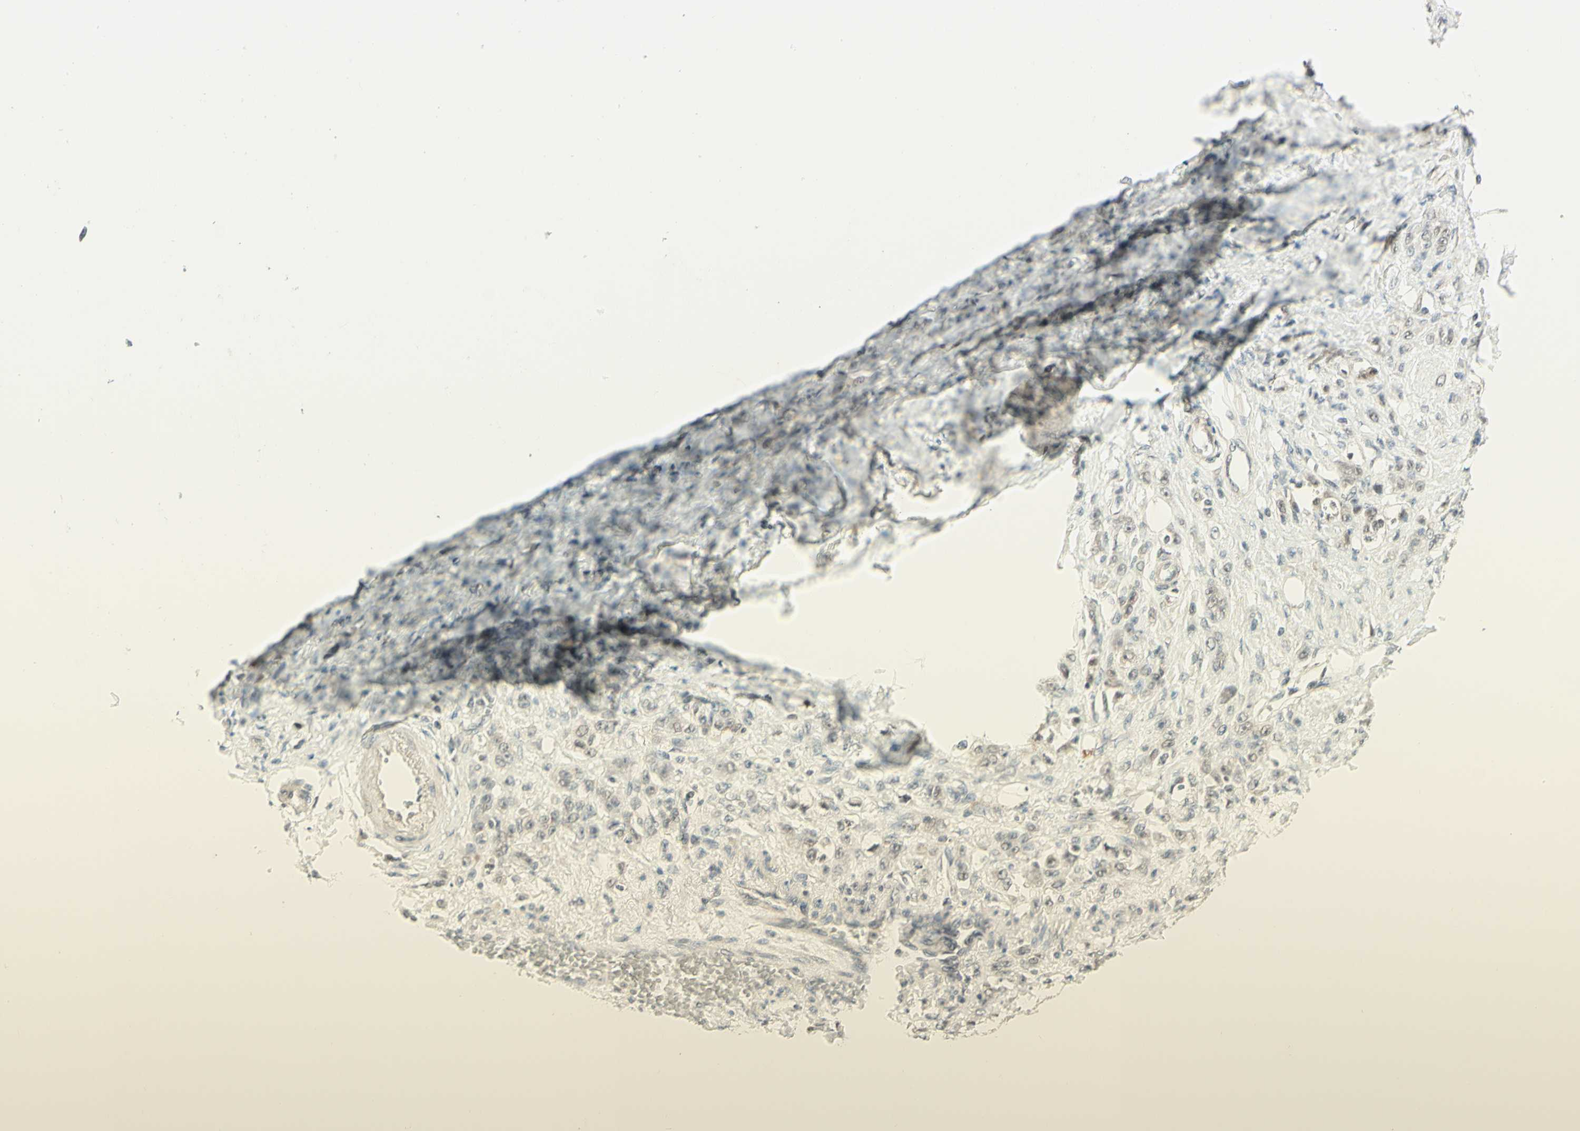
{"staining": {"intensity": "negative", "quantity": "none", "location": "none"}, "tissue": "stomach cancer", "cell_type": "Tumor cells", "image_type": "cancer", "snomed": [{"axis": "morphology", "description": "Adenocarcinoma, NOS"}, {"axis": "topography", "description": "Stomach"}], "caption": "Human stomach cancer (adenocarcinoma) stained for a protein using IHC displays no expression in tumor cells.", "gene": "ZW10", "patient": {"sex": "male", "age": 82}}